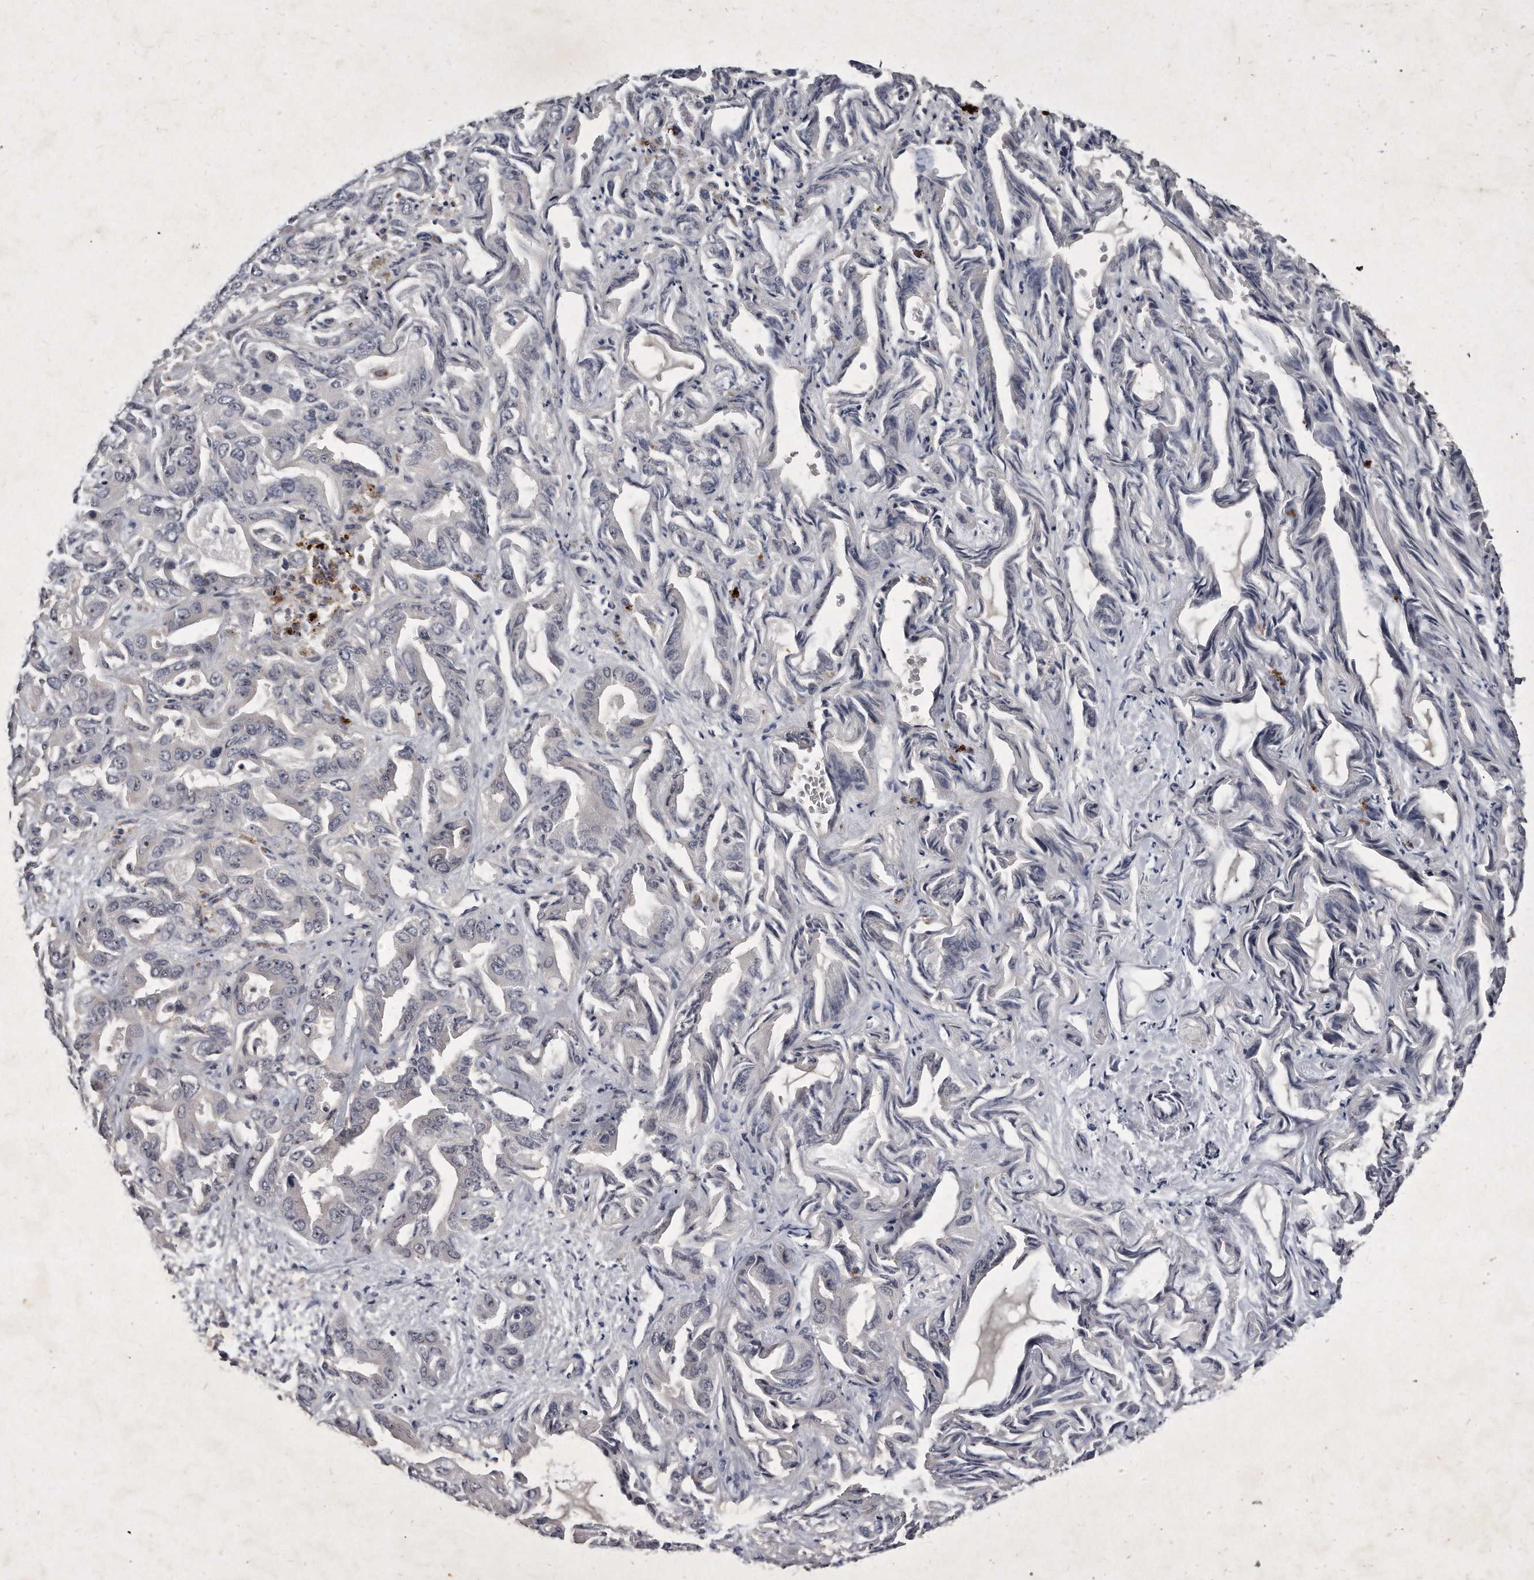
{"staining": {"intensity": "negative", "quantity": "none", "location": "none"}, "tissue": "liver cancer", "cell_type": "Tumor cells", "image_type": "cancer", "snomed": [{"axis": "morphology", "description": "Cholangiocarcinoma"}, {"axis": "topography", "description": "Liver"}], "caption": "IHC photomicrograph of neoplastic tissue: liver cancer stained with DAB exhibits no significant protein positivity in tumor cells.", "gene": "KLHDC3", "patient": {"sex": "female", "age": 52}}